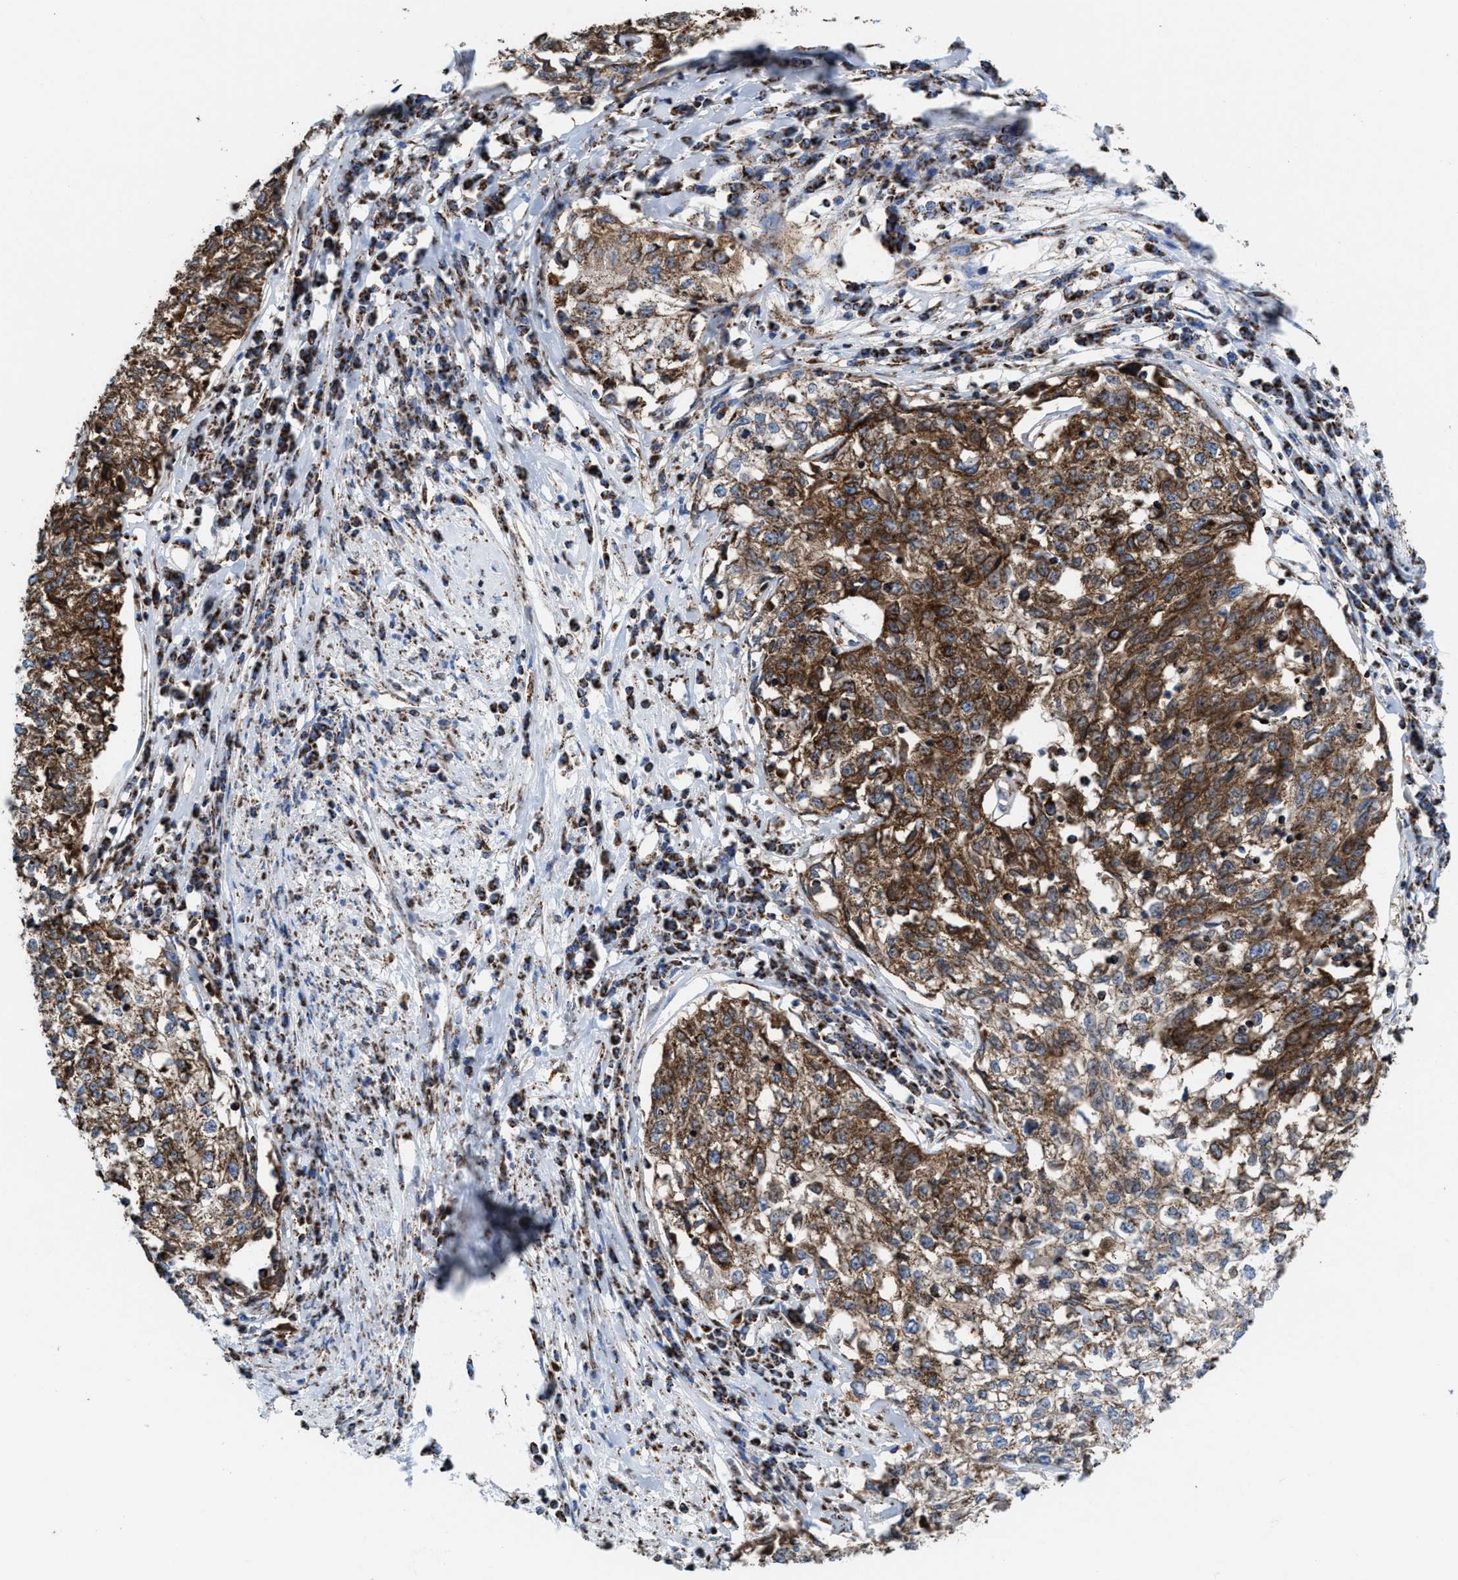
{"staining": {"intensity": "moderate", "quantity": ">75%", "location": "cytoplasmic/membranous"}, "tissue": "cervical cancer", "cell_type": "Tumor cells", "image_type": "cancer", "snomed": [{"axis": "morphology", "description": "Squamous cell carcinoma, NOS"}, {"axis": "topography", "description": "Cervix"}], "caption": "A micrograph of cervical cancer stained for a protein demonstrates moderate cytoplasmic/membranous brown staining in tumor cells. The protein is shown in brown color, while the nuclei are stained blue.", "gene": "ECHS1", "patient": {"sex": "female", "age": 57}}